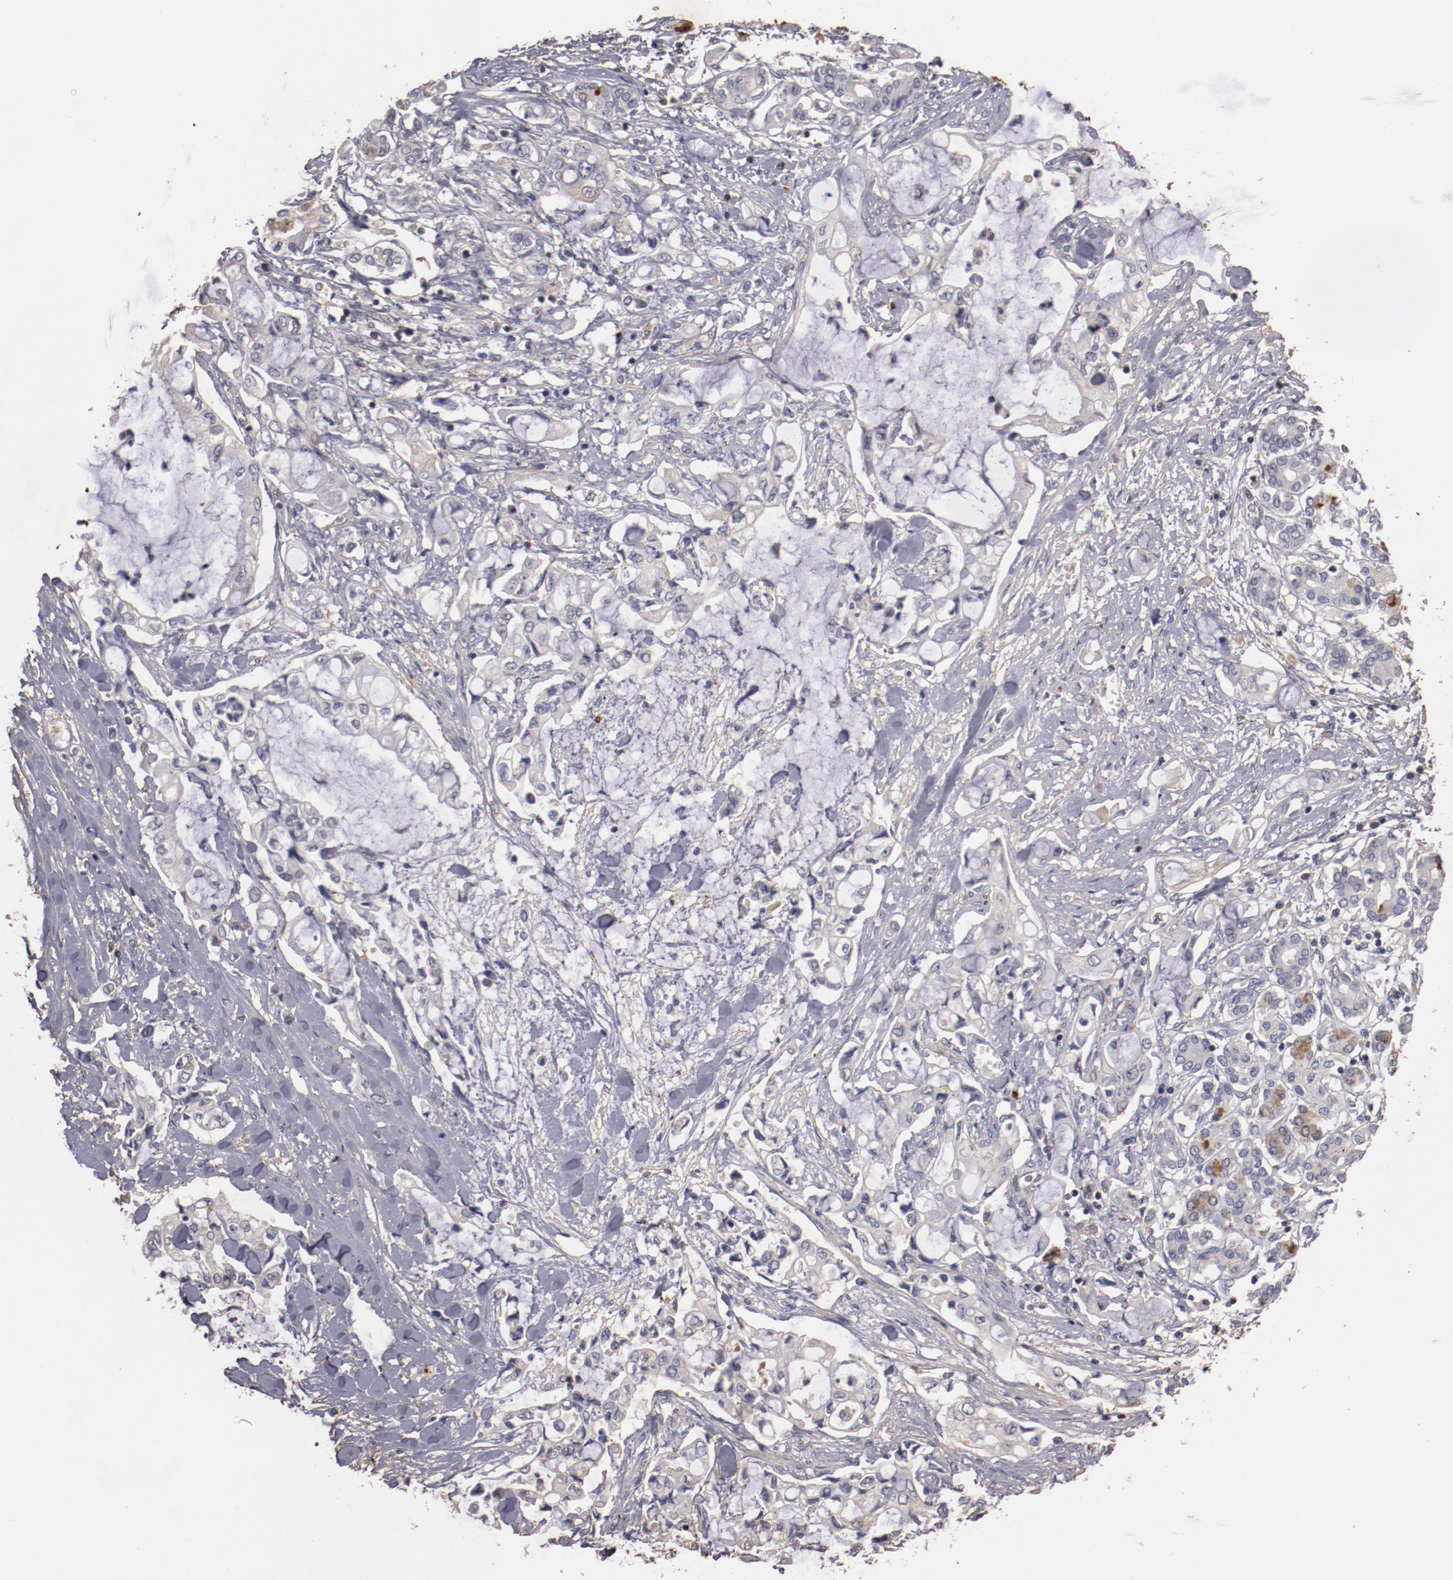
{"staining": {"intensity": "negative", "quantity": "none", "location": "none"}, "tissue": "pancreatic cancer", "cell_type": "Tumor cells", "image_type": "cancer", "snomed": [{"axis": "morphology", "description": "Adenocarcinoma, NOS"}, {"axis": "topography", "description": "Pancreas"}], "caption": "Tumor cells show no significant protein expression in pancreatic adenocarcinoma.", "gene": "MBL2", "patient": {"sex": "female", "age": 70}}